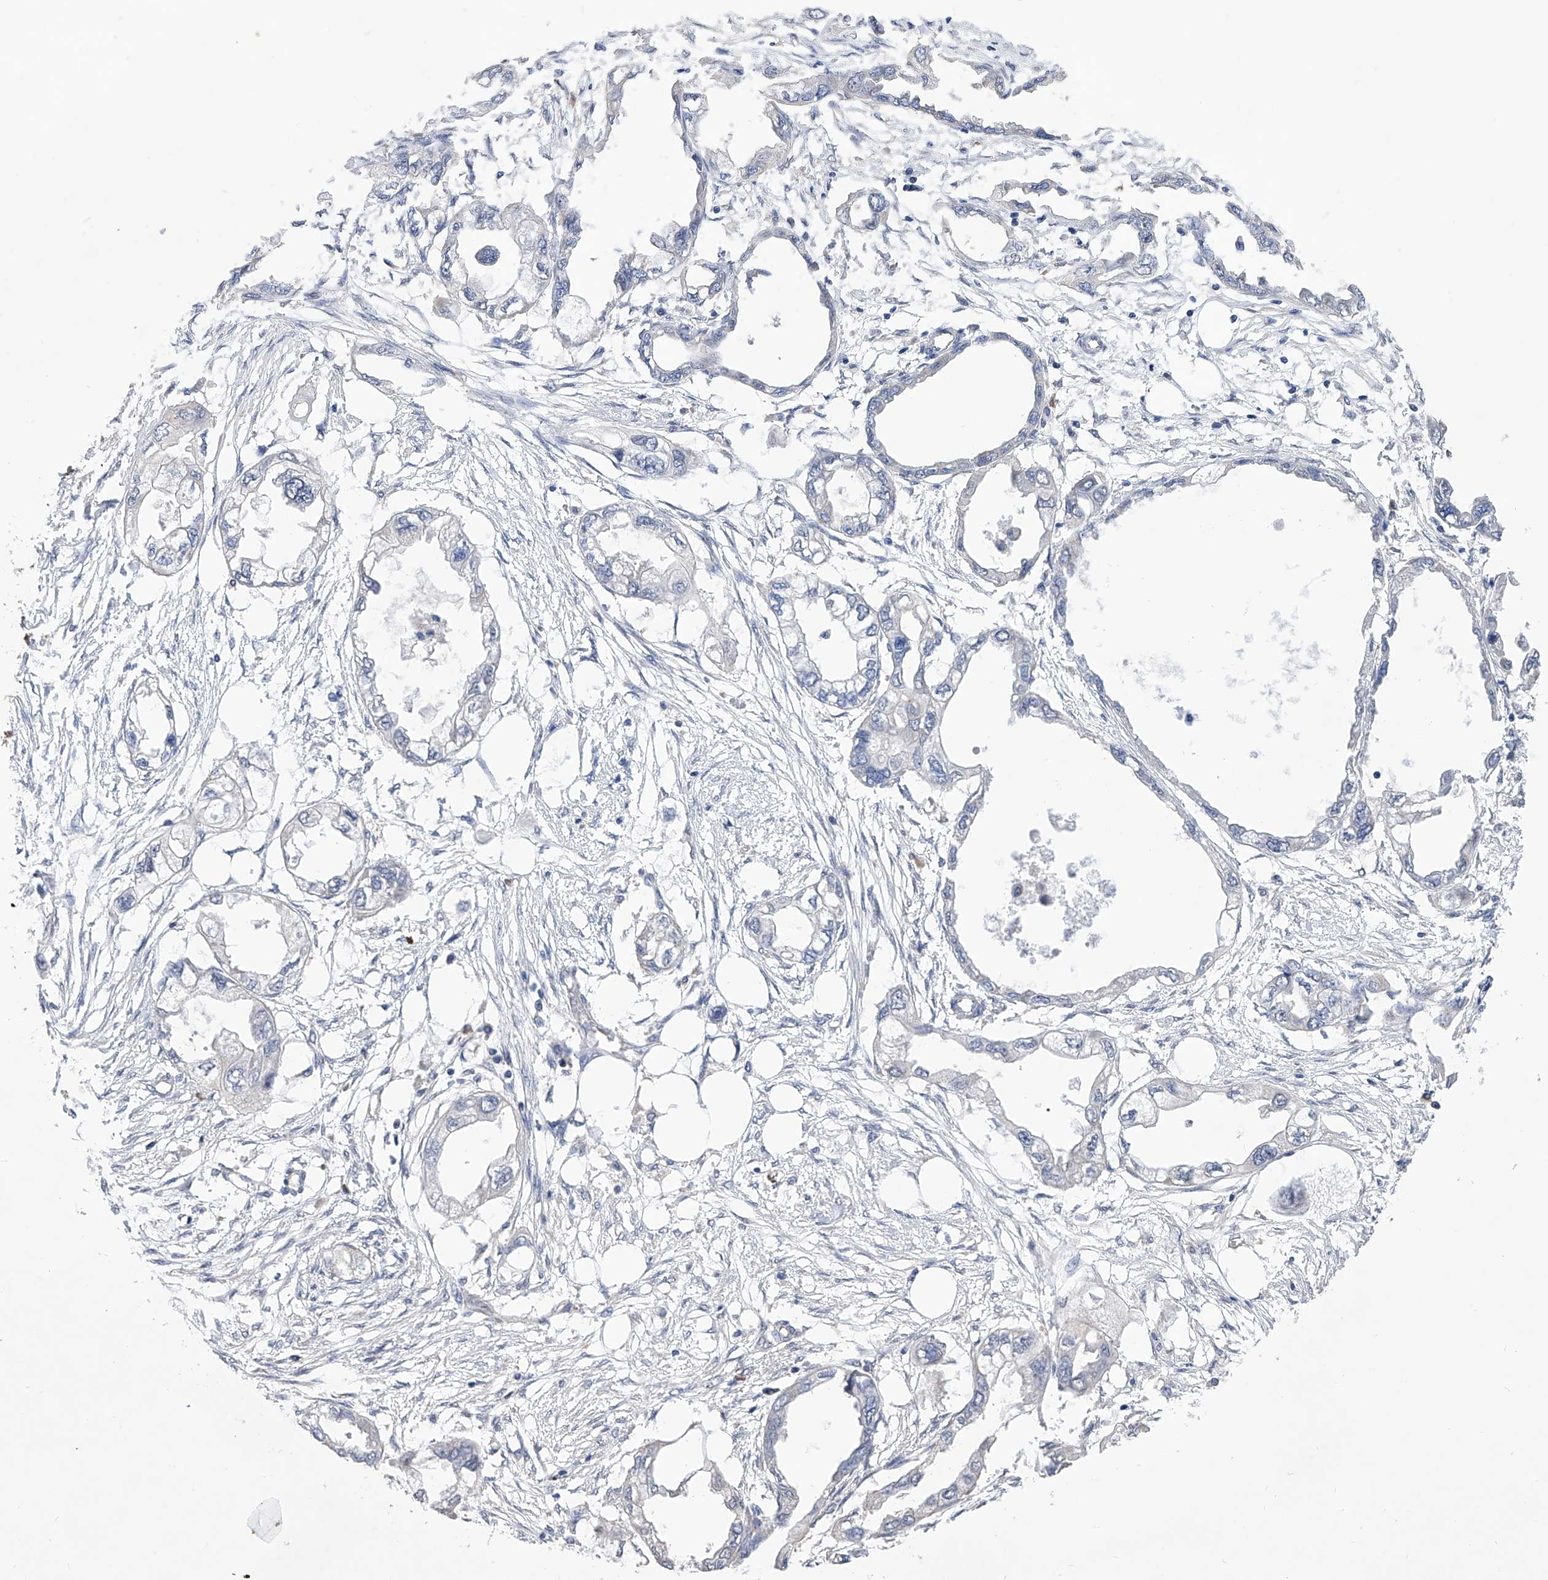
{"staining": {"intensity": "negative", "quantity": "none", "location": "none"}, "tissue": "endometrial cancer", "cell_type": "Tumor cells", "image_type": "cancer", "snomed": [{"axis": "morphology", "description": "Adenocarcinoma, NOS"}, {"axis": "morphology", "description": "Adenocarcinoma, metastatic, NOS"}, {"axis": "topography", "description": "Adipose tissue"}, {"axis": "topography", "description": "Endometrium"}], "caption": "Immunohistochemistry of endometrial cancer (adenocarcinoma) displays no staining in tumor cells.", "gene": "USP45", "patient": {"sex": "female", "age": 67}}